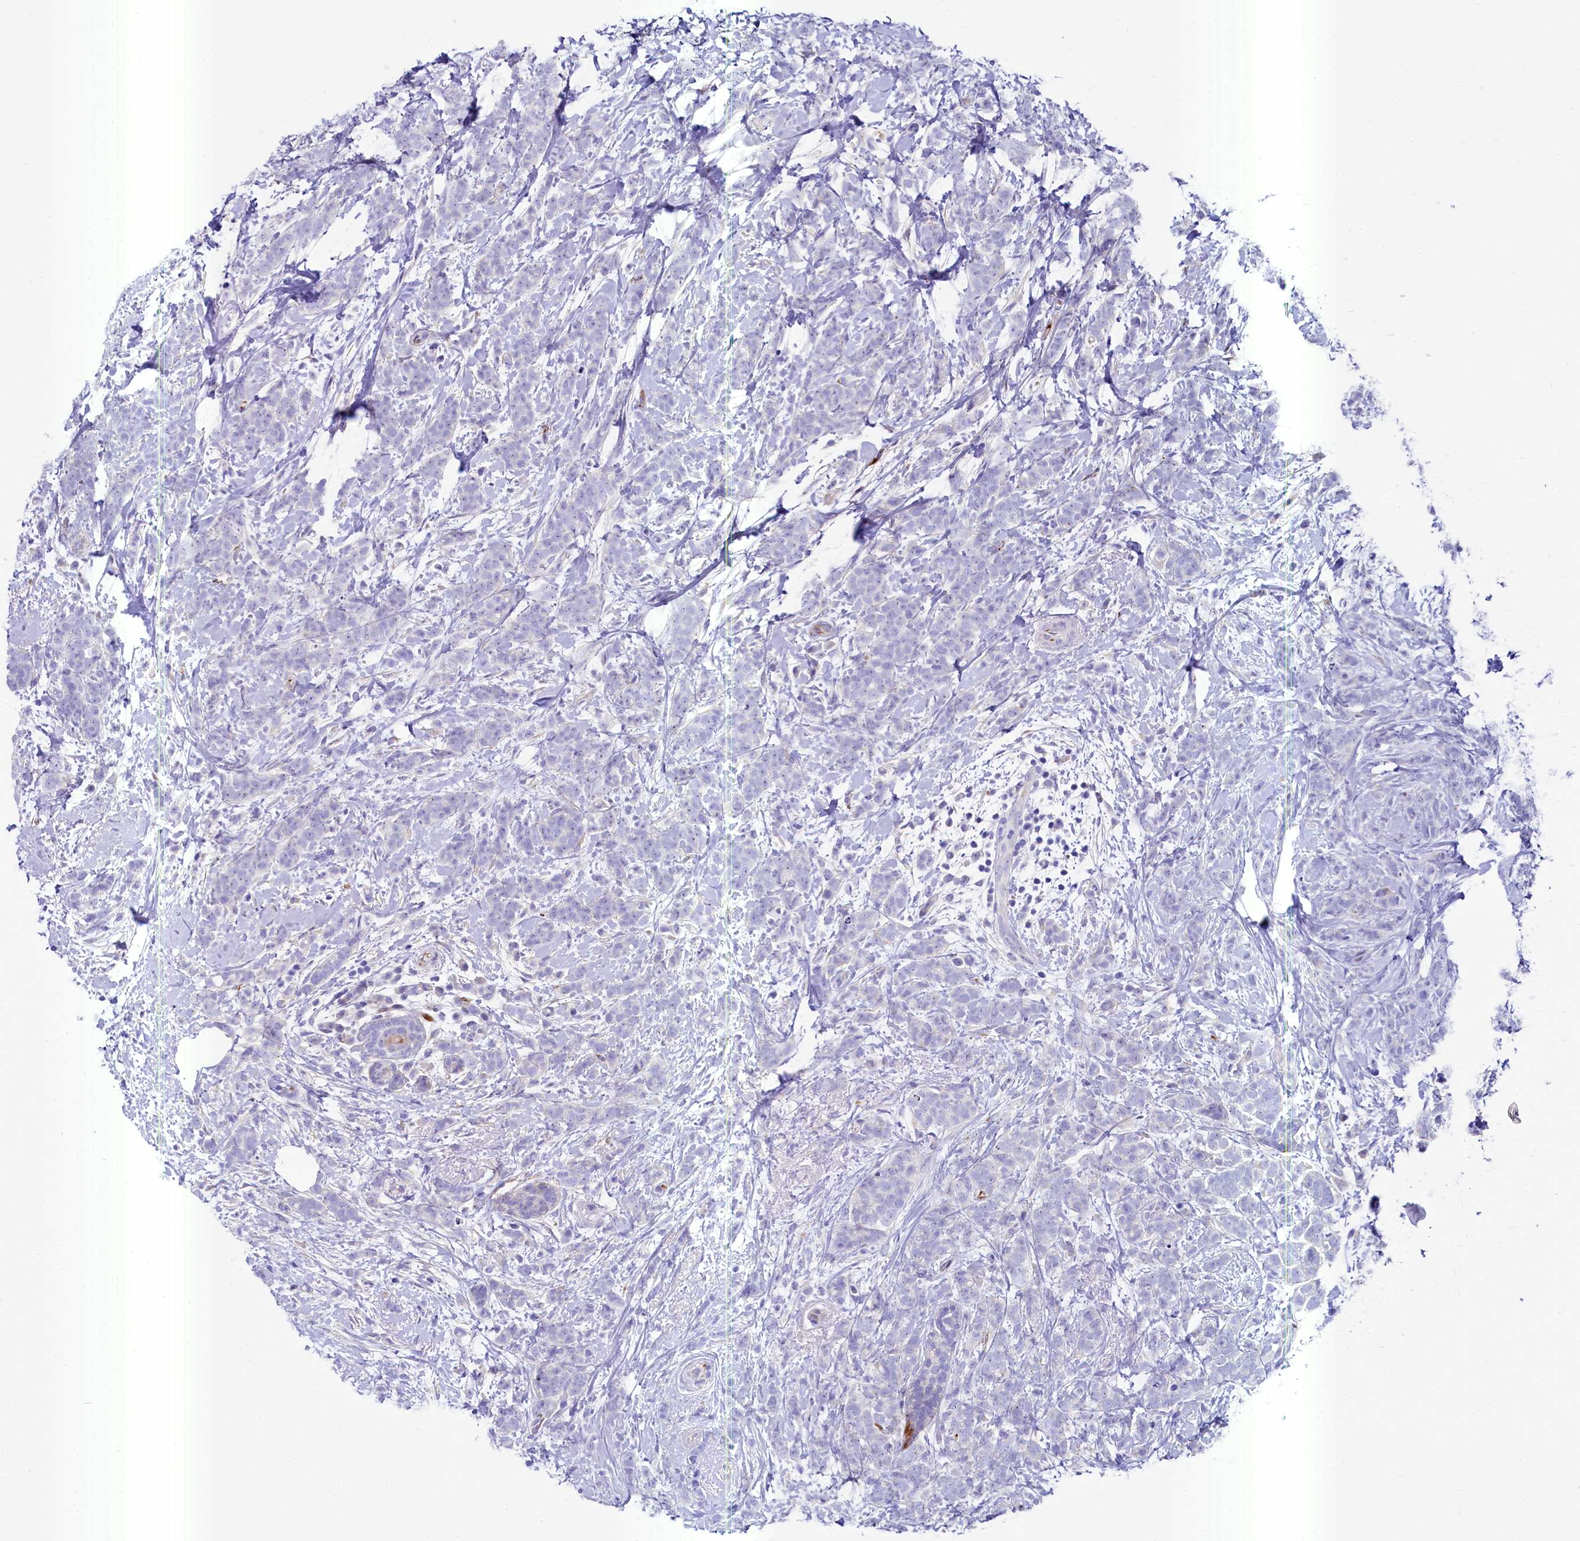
{"staining": {"intensity": "negative", "quantity": "none", "location": "none"}, "tissue": "breast cancer", "cell_type": "Tumor cells", "image_type": "cancer", "snomed": [{"axis": "morphology", "description": "Lobular carcinoma"}, {"axis": "topography", "description": "Breast"}], "caption": "Immunohistochemical staining of lobular carcinoma (breast) demonstrates no significant expression in tumor cells. (DAB immunohistochemistry, high magnification).", "gene": "SH3TC2", "patient": {"sex": "female", "age": 58}}